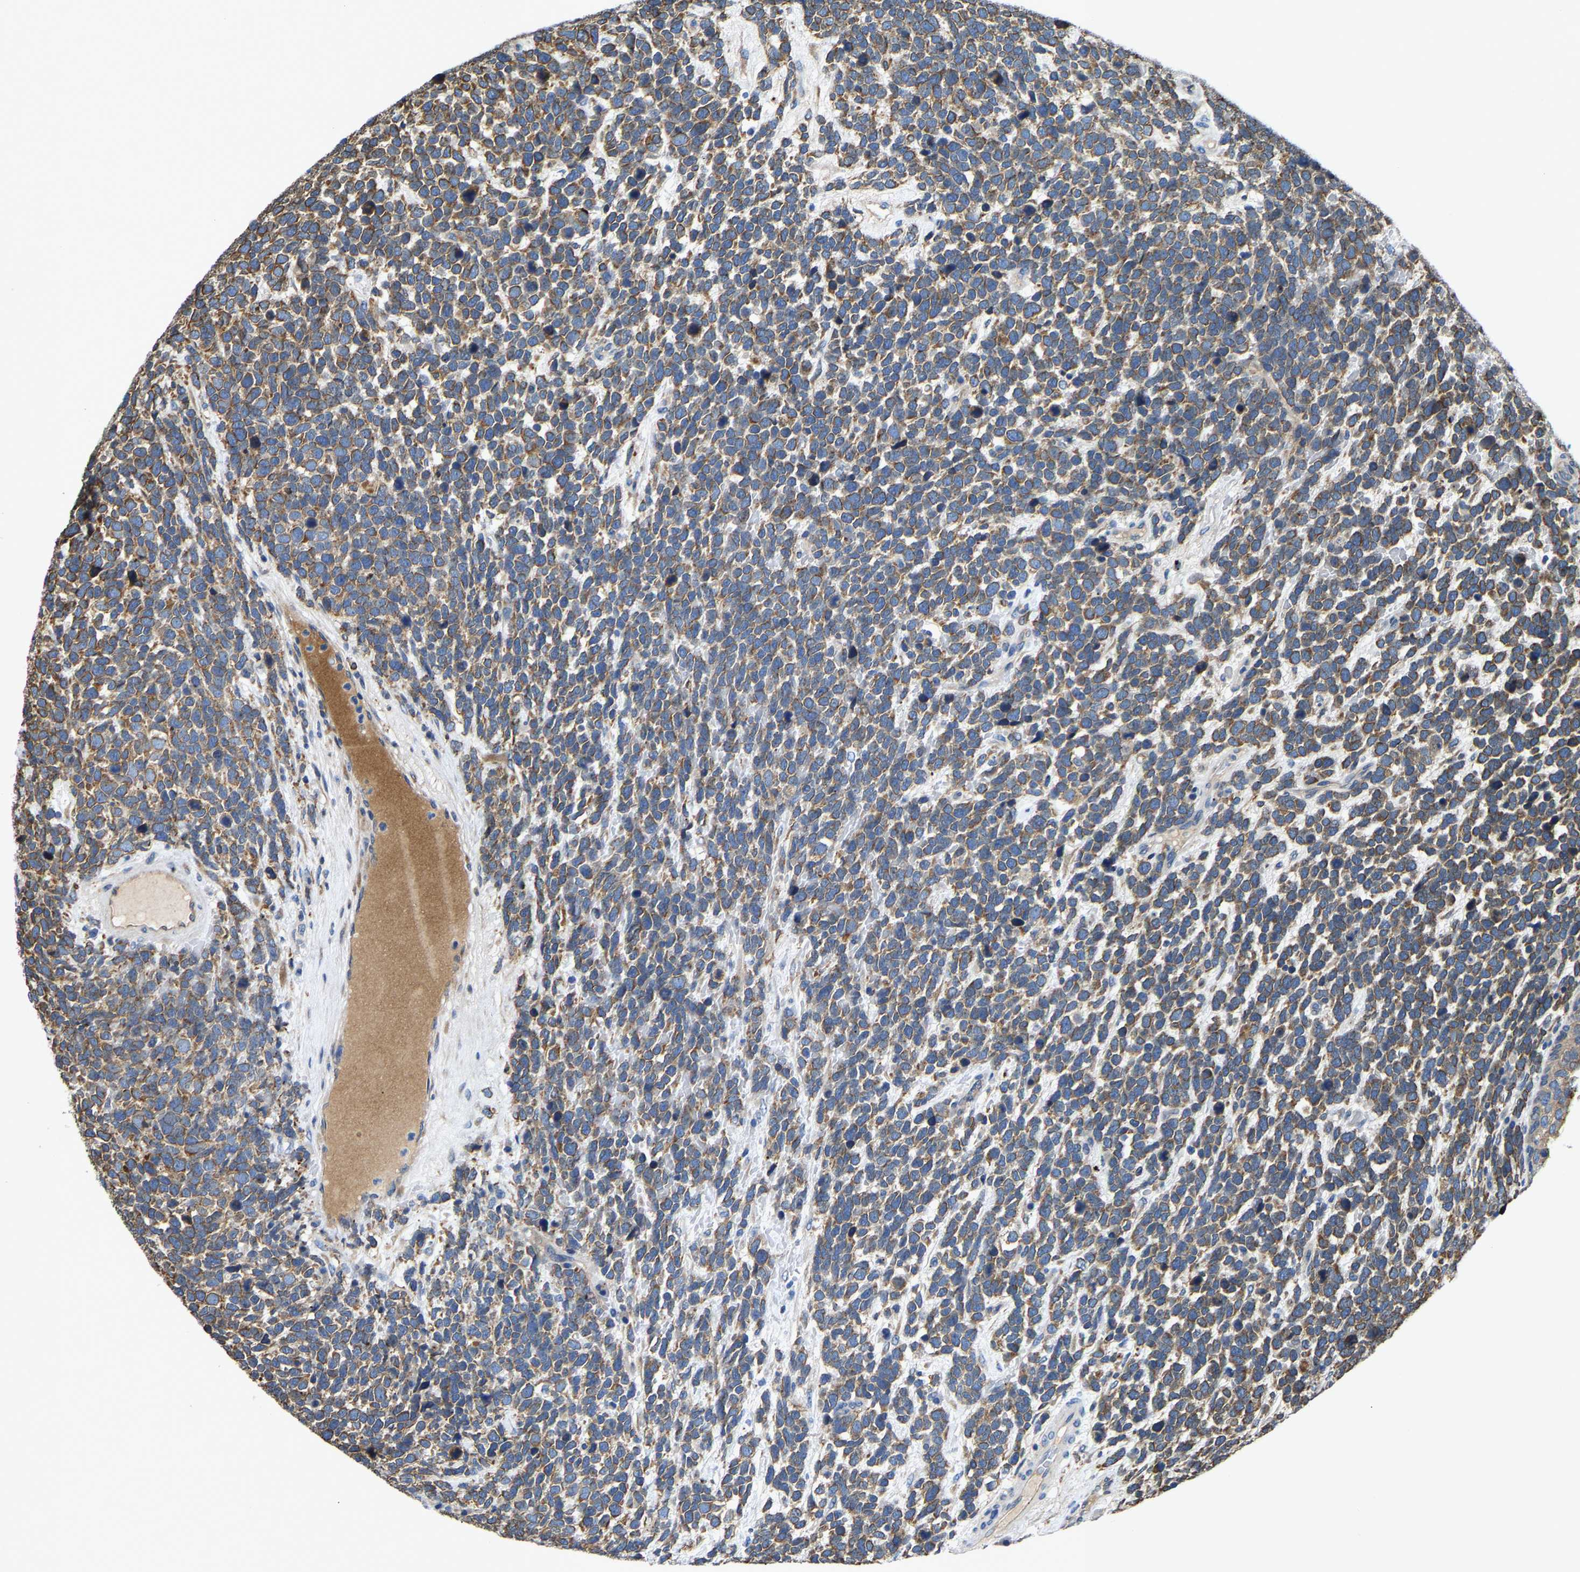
{"staining": {"intensity": "moderate", "quantity": ">75%", "location": "cytoplasmic/membranous"}, "tissue": "urothelial cancer", "cell_type": "Tumor cells", "image_type": "cancer", "snomed": [{"axis": "morphology", "description": "Urothelial carcinoma, High grade"}, {"axis": "topography", "description": "Urinary bladder"}], "caption": "A high-resolution micrograph shows immunohistochemistry staining of high-grade urothelial carcinoma, which displays moderate cytoplasmic/membranous expression in approximately >75% of tumor cells.", "gene": "ARL6IP5", "patient": {"sex": "female", "age": 82}}